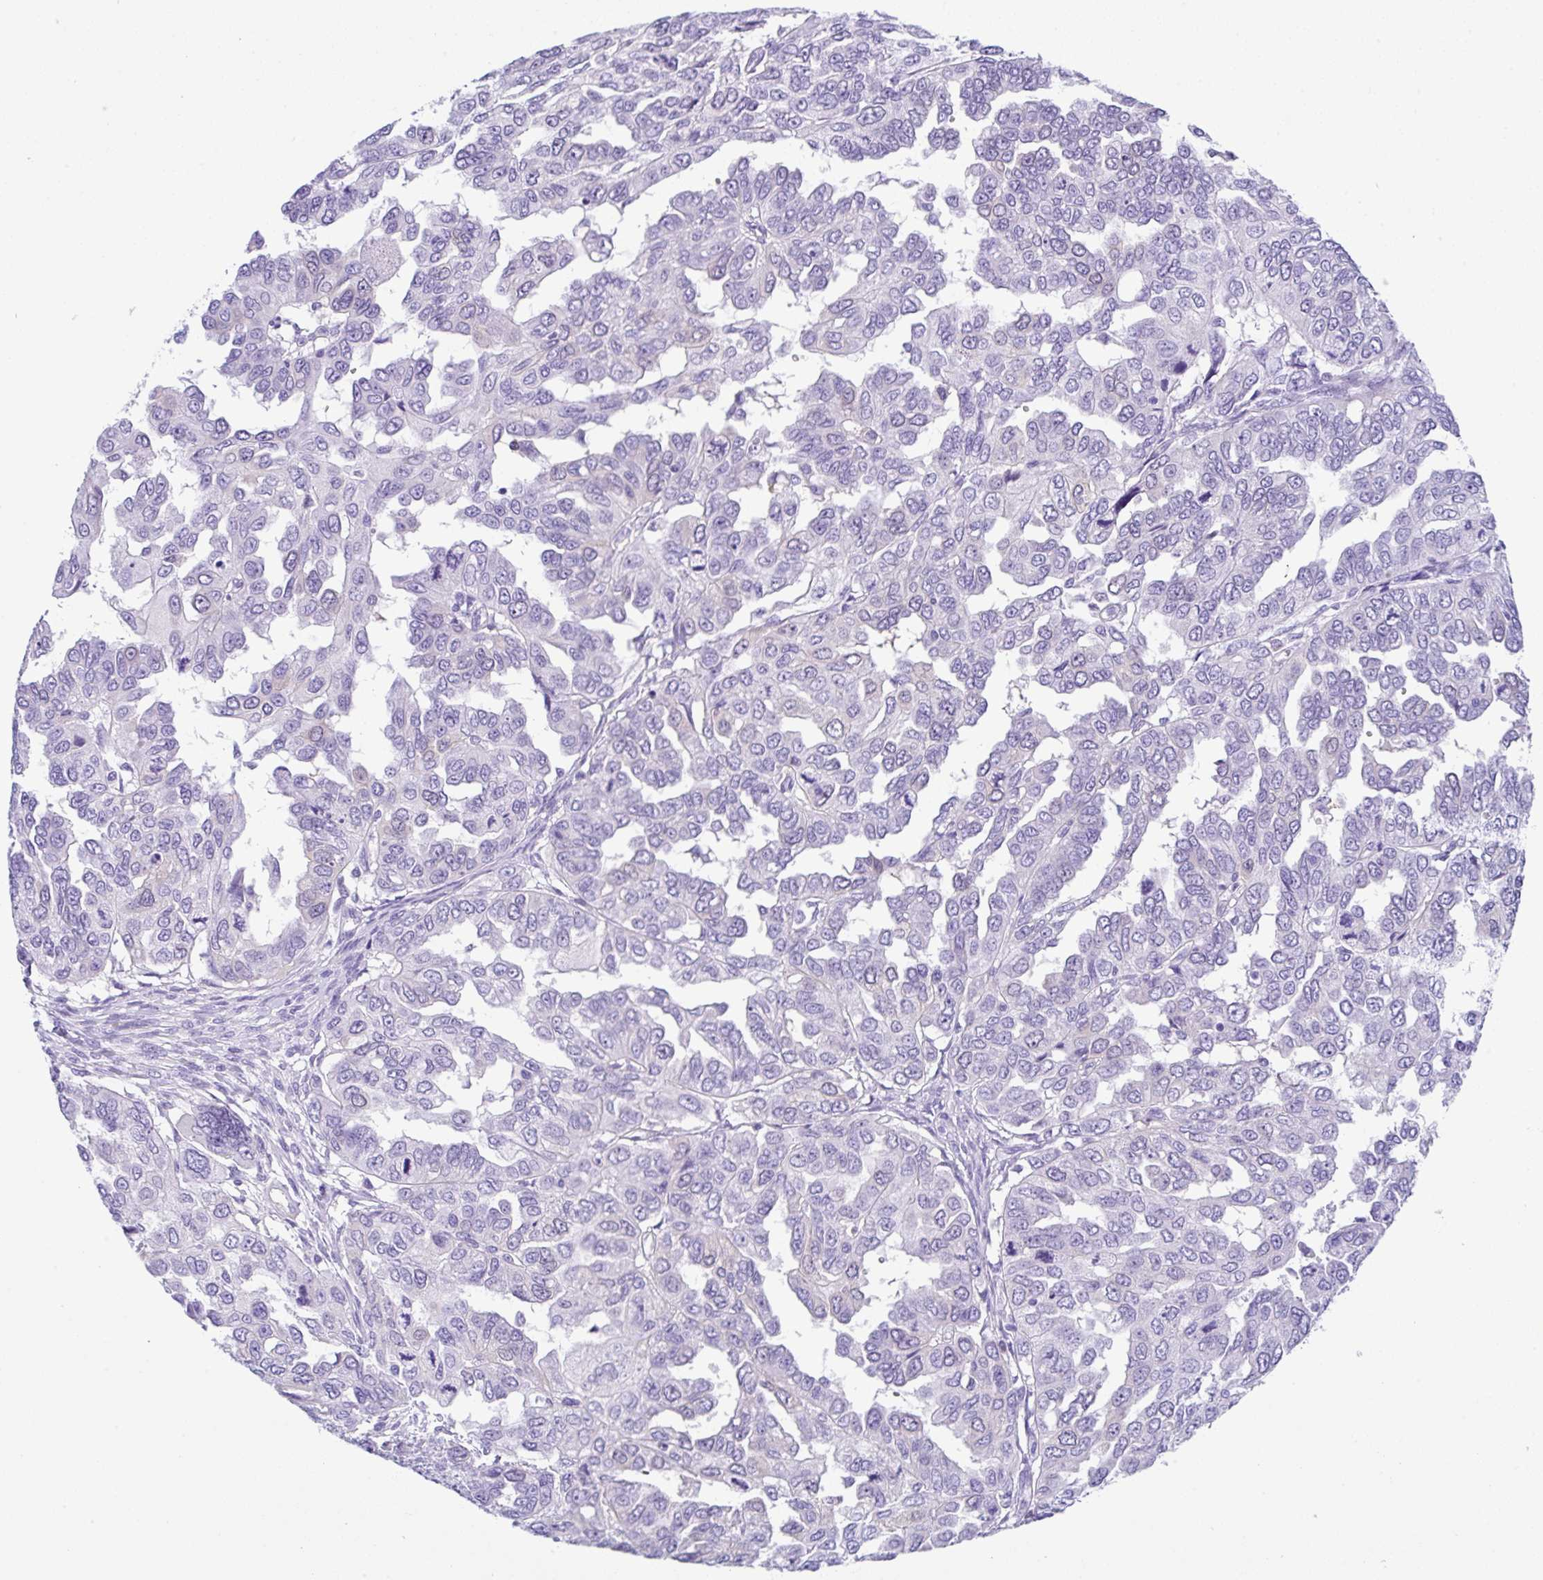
{"staining": {"intensity": "negative", "quantity": "none", "location": "none"}, "tissue": "ovarian cancer", "cell_type": "Tumor cells", "image_type": "cancer", "snomed": [{"axis": "morphology", "description": "Cystadenocarcinoma, serous, NOS"}, {"axis": "topography", "description": "Ovary"}], "caption": "The immunohistochemistry (IHC) photomicrograph has no significant staining in tumor cells of ovarian cancer tissue.", "gene": "RRM2", "patient": {"sex": "female", "age": 53}}